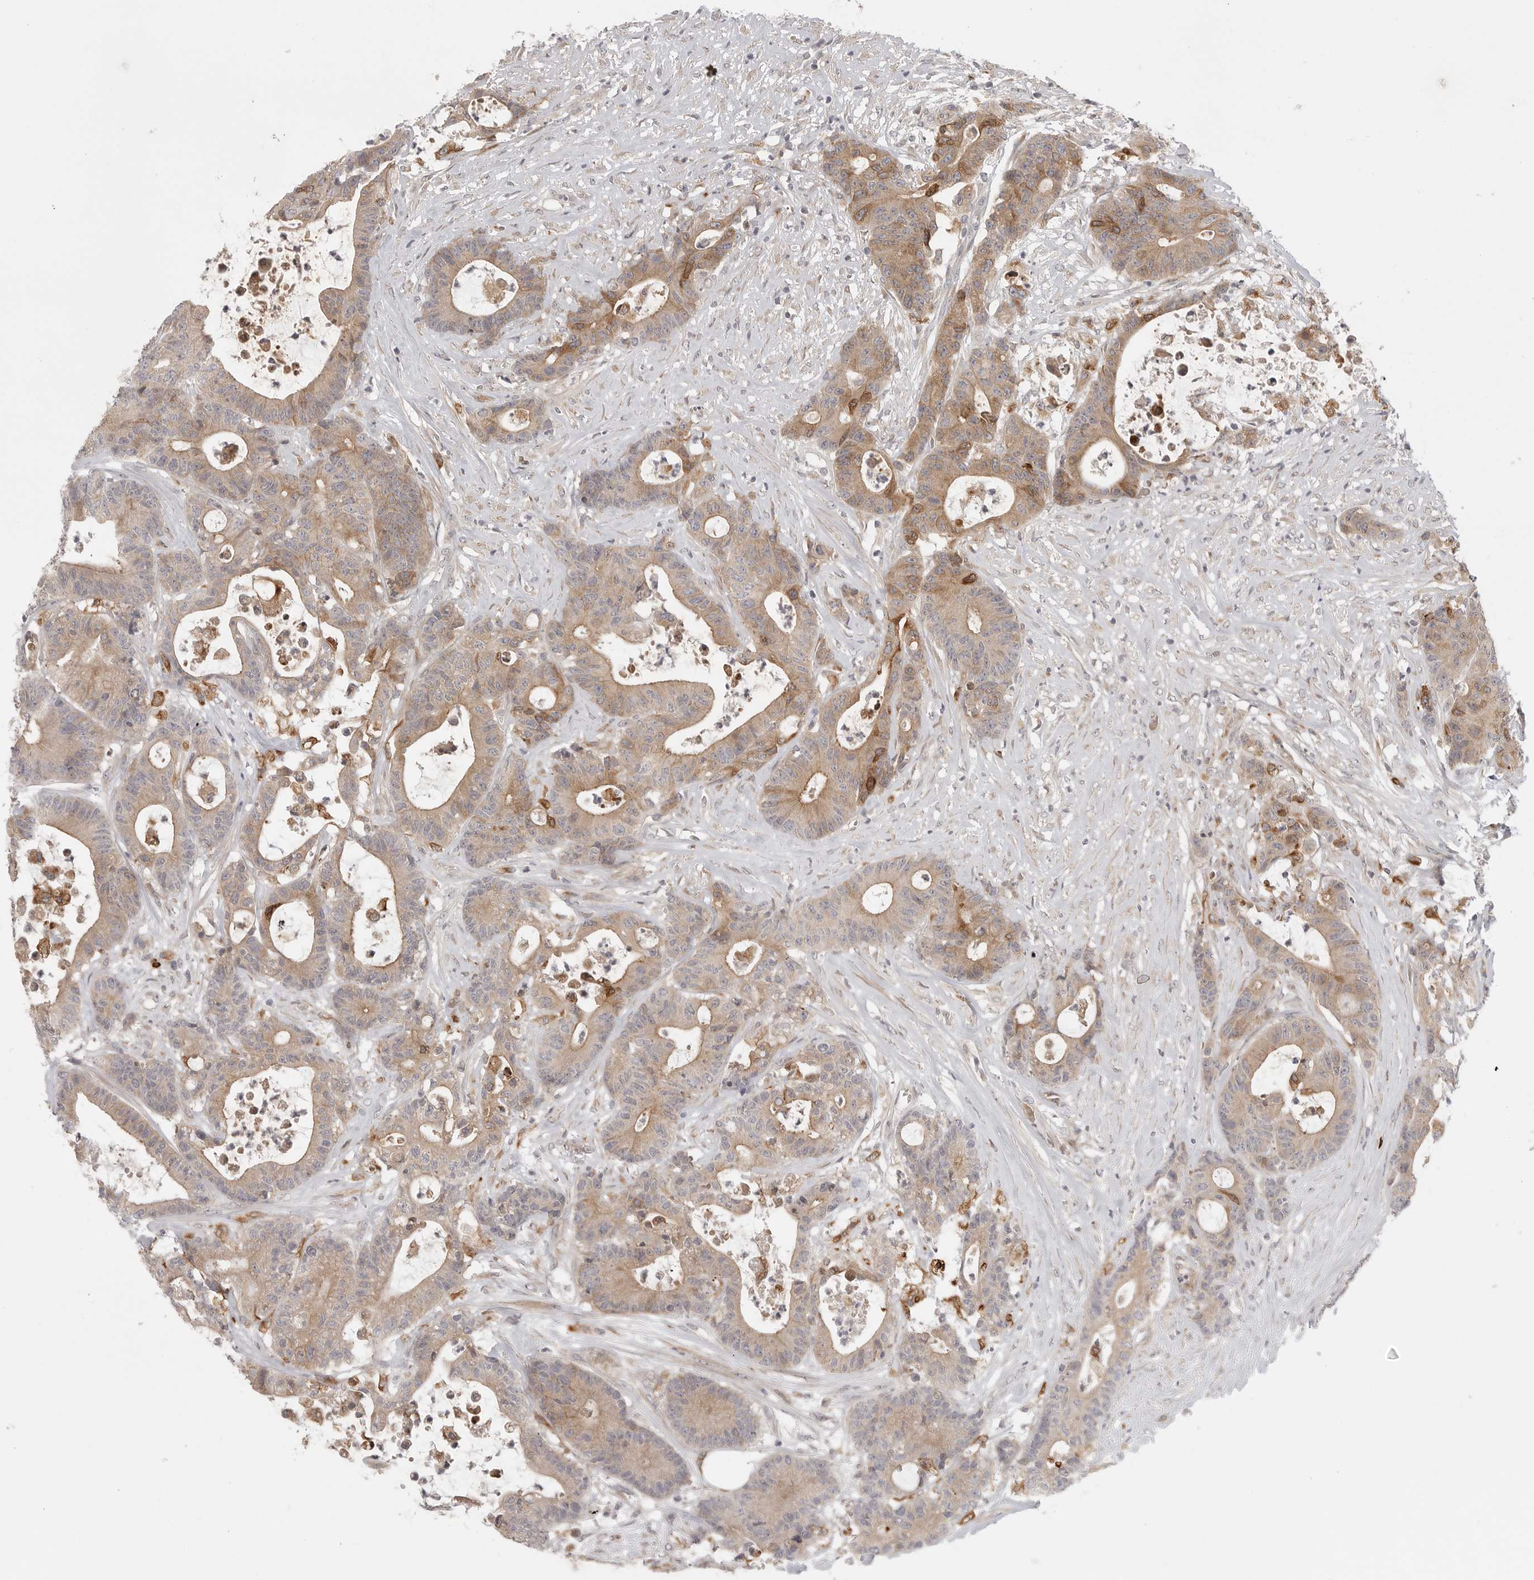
{"staining": {"intensity": "moderate", "quantity": ">75%", "location": "cytoplasmic/membranous"}, "tissue": "colorectal cancer", "cell_type": "Tumor cells", "image_type": "cancer", "snomed": [{"axis": "morphology", "description": "Adenocarcinoma, NOS"}, {"axis": "topography", "description": "Colon"}], "caption": "Tumor cells exhibit moderate cytoplasmic/membranous expression in about >75% of cells in adenocarcinoma (colorectal). Immunohistochemistry (ihc) stains the protein of interest in brown and the nuclei are stained blue.", "gene": "CCPG1", "patient": {"sex": "female", "age": 84}}